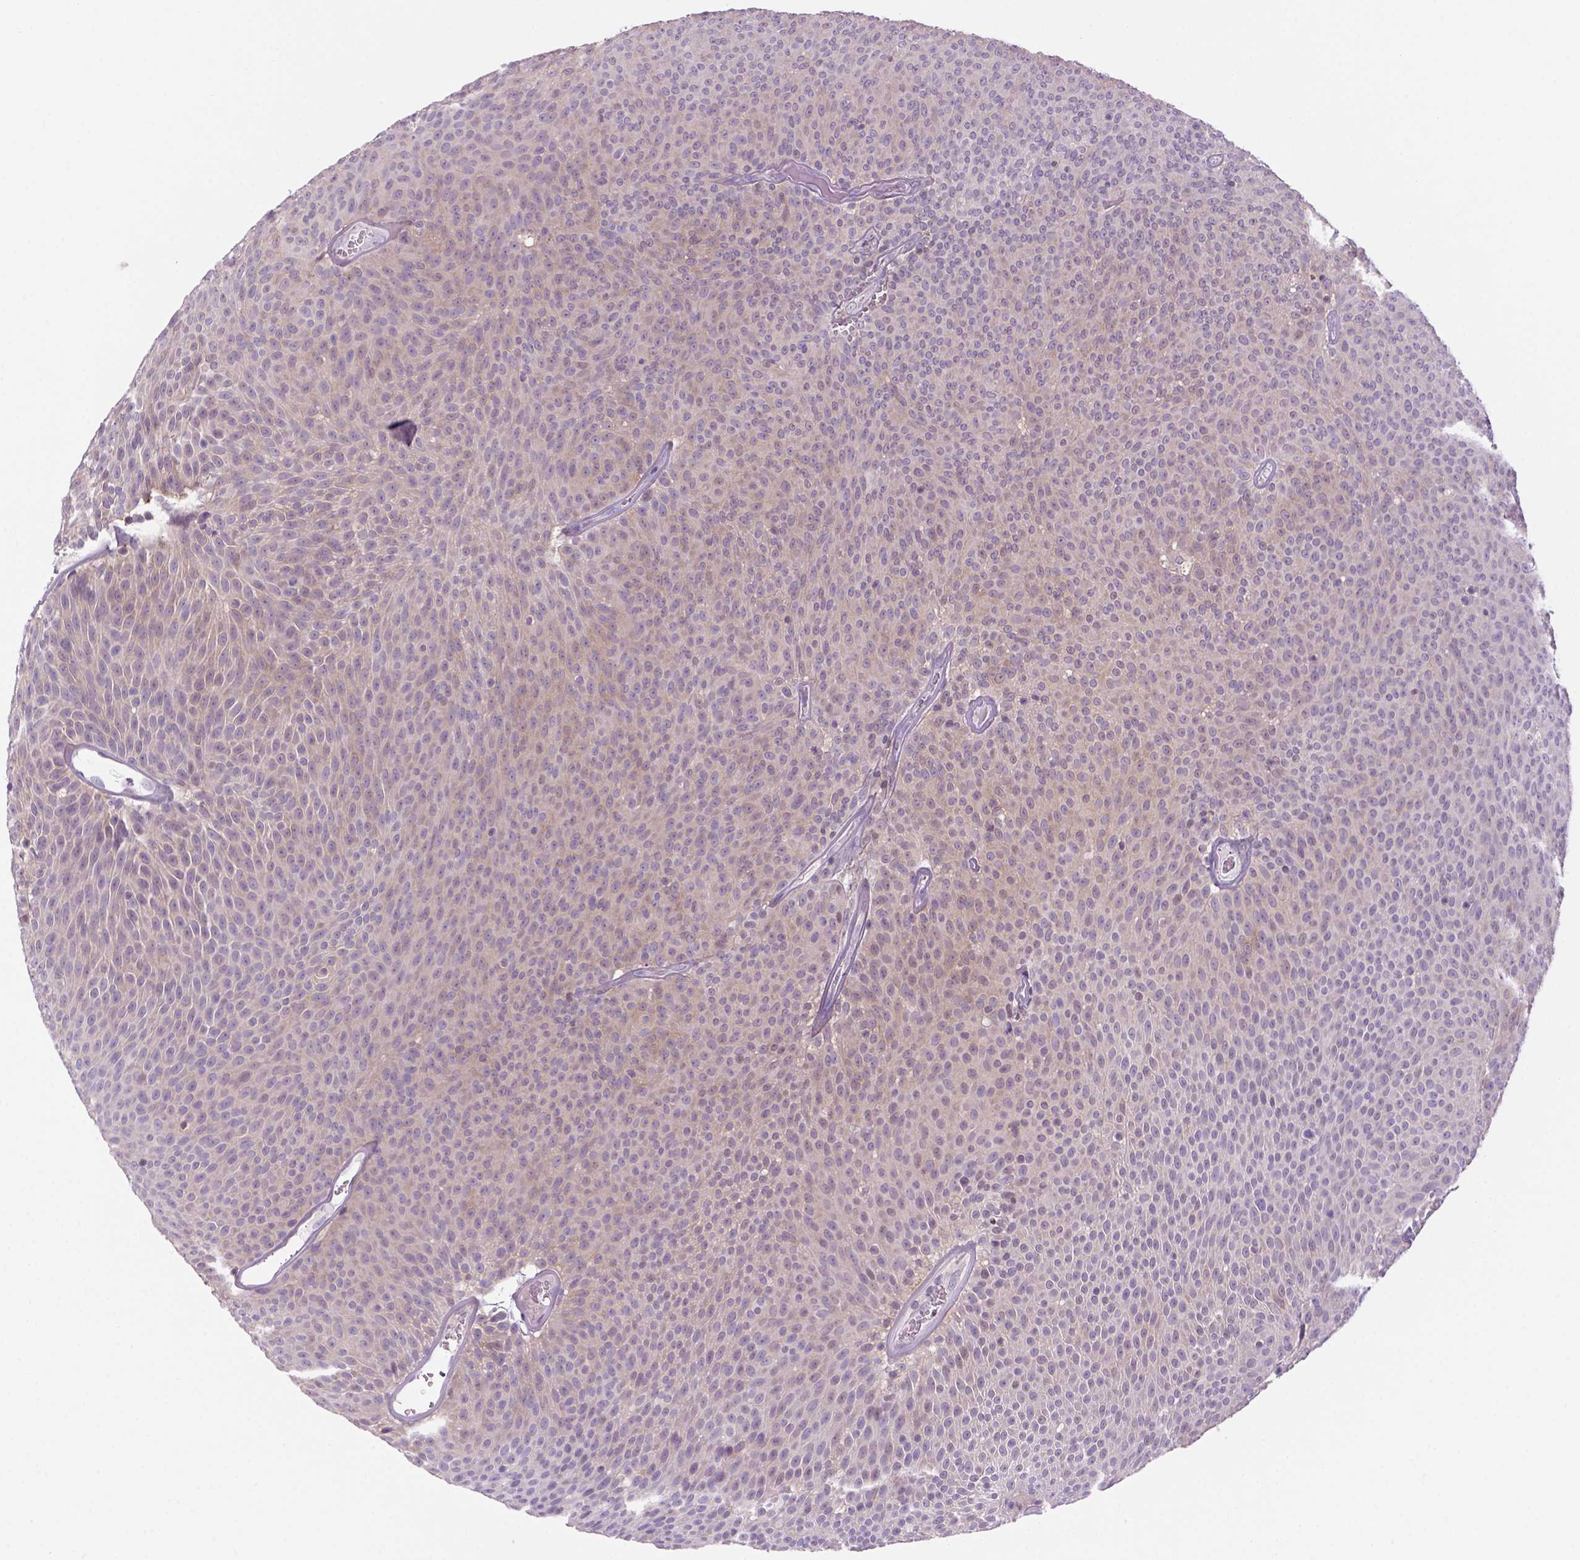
{"staining": {"intensity": "weak", "quantity": ">75%", "location": "cytoplasmic/membranous"}, "tissue": "urothelial cancer", "cell_type": "Tumor cells", "image_type": "cancer", "snomed": [{"axis": "morphology", "description": "Urothelial carcinoma, Low grade"}, {"axis": "topography", "description": "Urinary bladder"}], "caption": "A high-resolution micrograph shows immunohistochemistry (IHC) staining of low-grade urothelial carcinoma, which reveals weak cytoplasmic/membranous positivity in about >75% of tumor cells. (Brightfield microscopy of DAB IHC at high magnification).", "gene": "GOT1", "patient": {"sex": "male", "age": 77}}